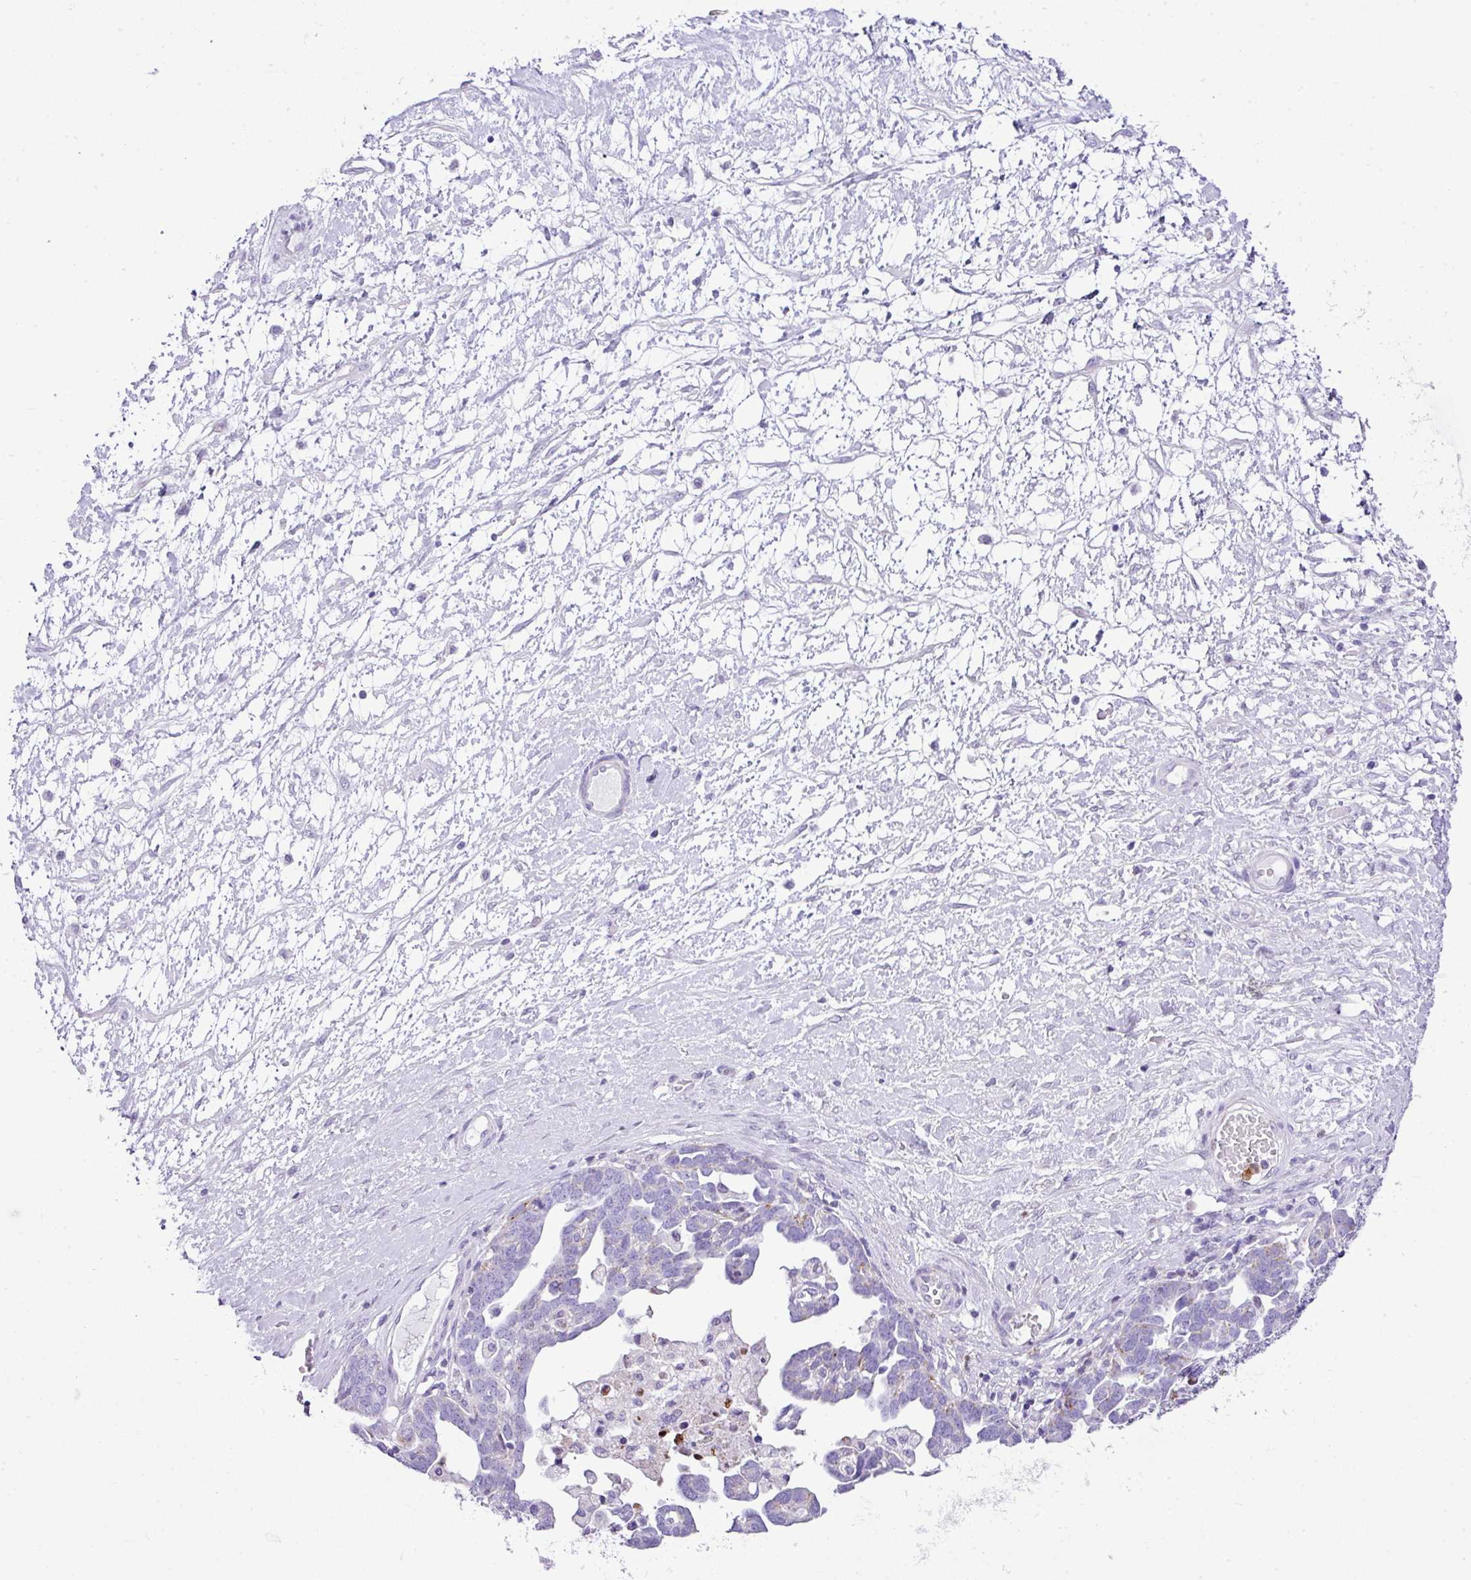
{"staining": {"intensity": "weak", "quantity": "<25%", "location": "cytoplasmic/membranous"}, "tissue": "ovarian cancer", "cell_type": "Tumor cells", "image_type": "cancer", "snomed": [{"axis": "morphology", "description": "Cystadenocarcinoma, serous, NOS"}, {"axis": "topography", "description": "Ovary"}], "caption": "The immunohistochemistry image has no significant staining in tumor cells of ovarian cancer (serous cystadenocarcinoma) tissue.", "gene": "RCAN2", "patient": {"sex": "female", "age": 54}}